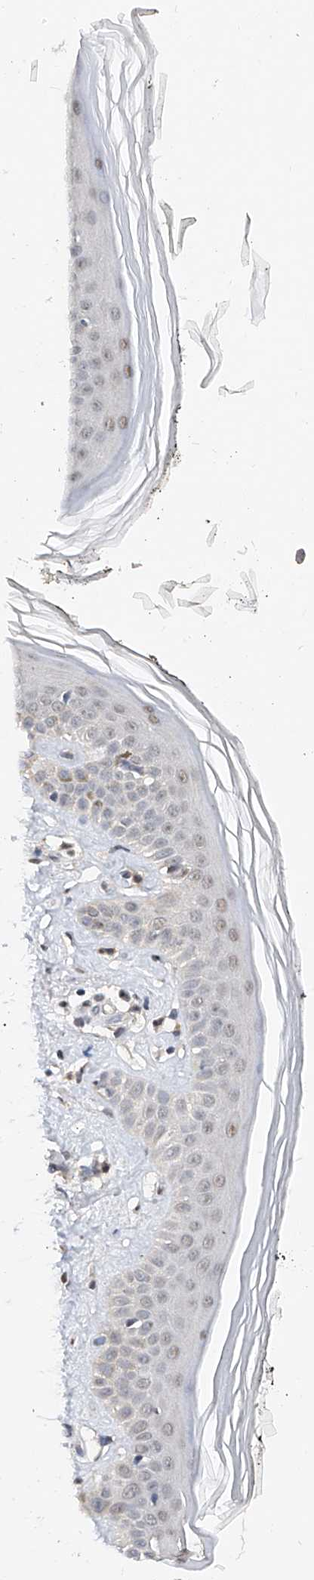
{"staining": {"intensity": "moderate", "quantity": "<25%", "location": "cytoplasmic/membranous"}, "tissue": "skin", "cell_type": "Fibroblasts", "image_type": "normal", "snomed": [{"axis": "morphology", "description": "Normal tissue, NOS"}, {"axis": "topography", "description": "Skin"}], "caption": "Protein analysis of unremarkable skin demonstrates moderate cytoplasmic/membranous expression in approximately <25% of fibroblasts.", "gene": "CARMIL3", "patient": {"sex": "female", "age": 64}}